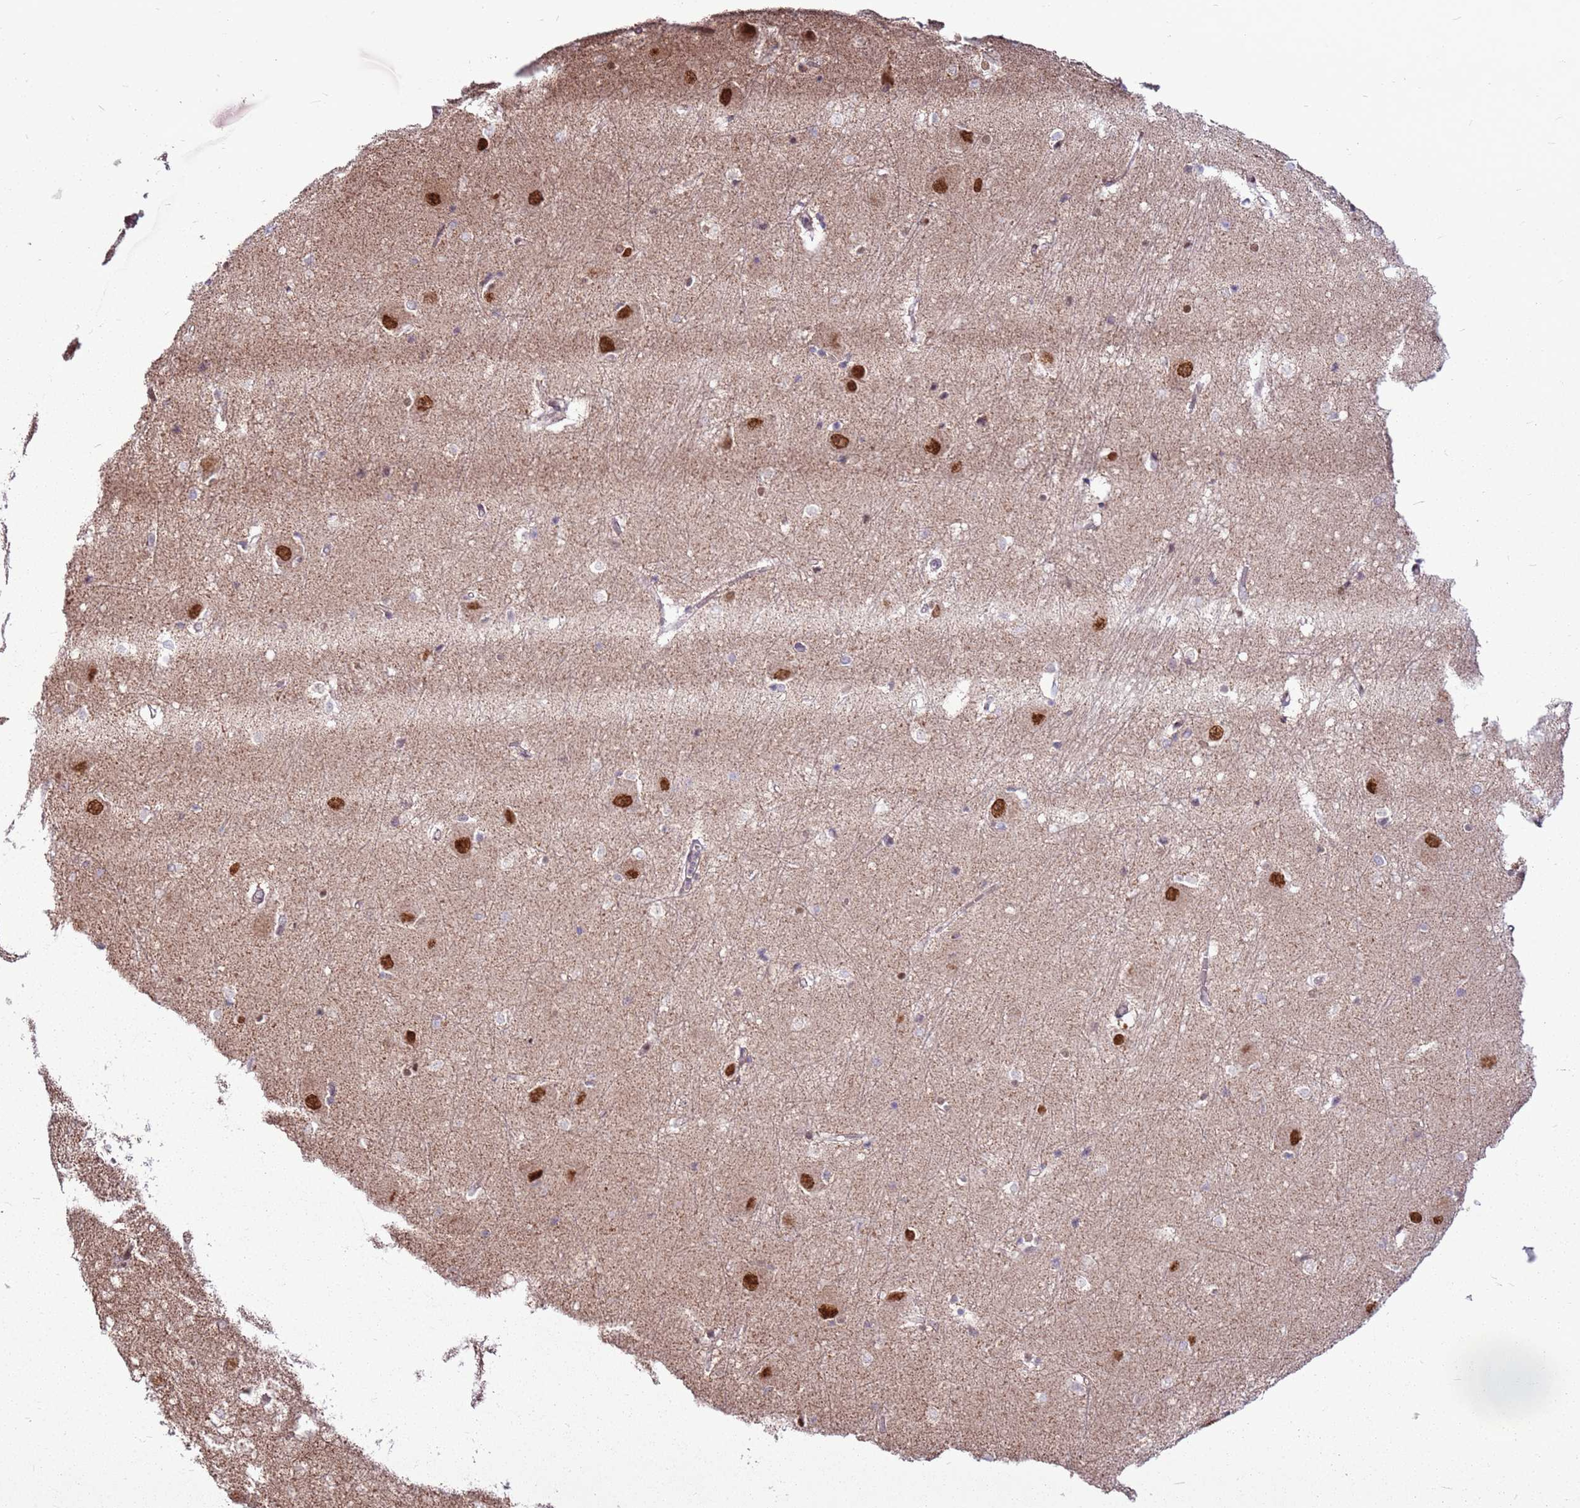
{"staining": {"intensity": "strong", "quantity": "<25%", "location": "nuclear"}, "tissue": "caudate", "cell_type": "Glial cells", "image_type": "normal", "snomed": [{"axis": "morphology", "description": "Normal tissue, NOS"}, {"axis": "topography", "description": "Lateral ventricle wall"}], "caption": "Immunohistochemical staining of normal caudate exhibits medium levels of strong nuclear positivity in approximately <25% of glial cells.", "gene": "PCTP", "patient": {"sex": "male", "age": 37}}